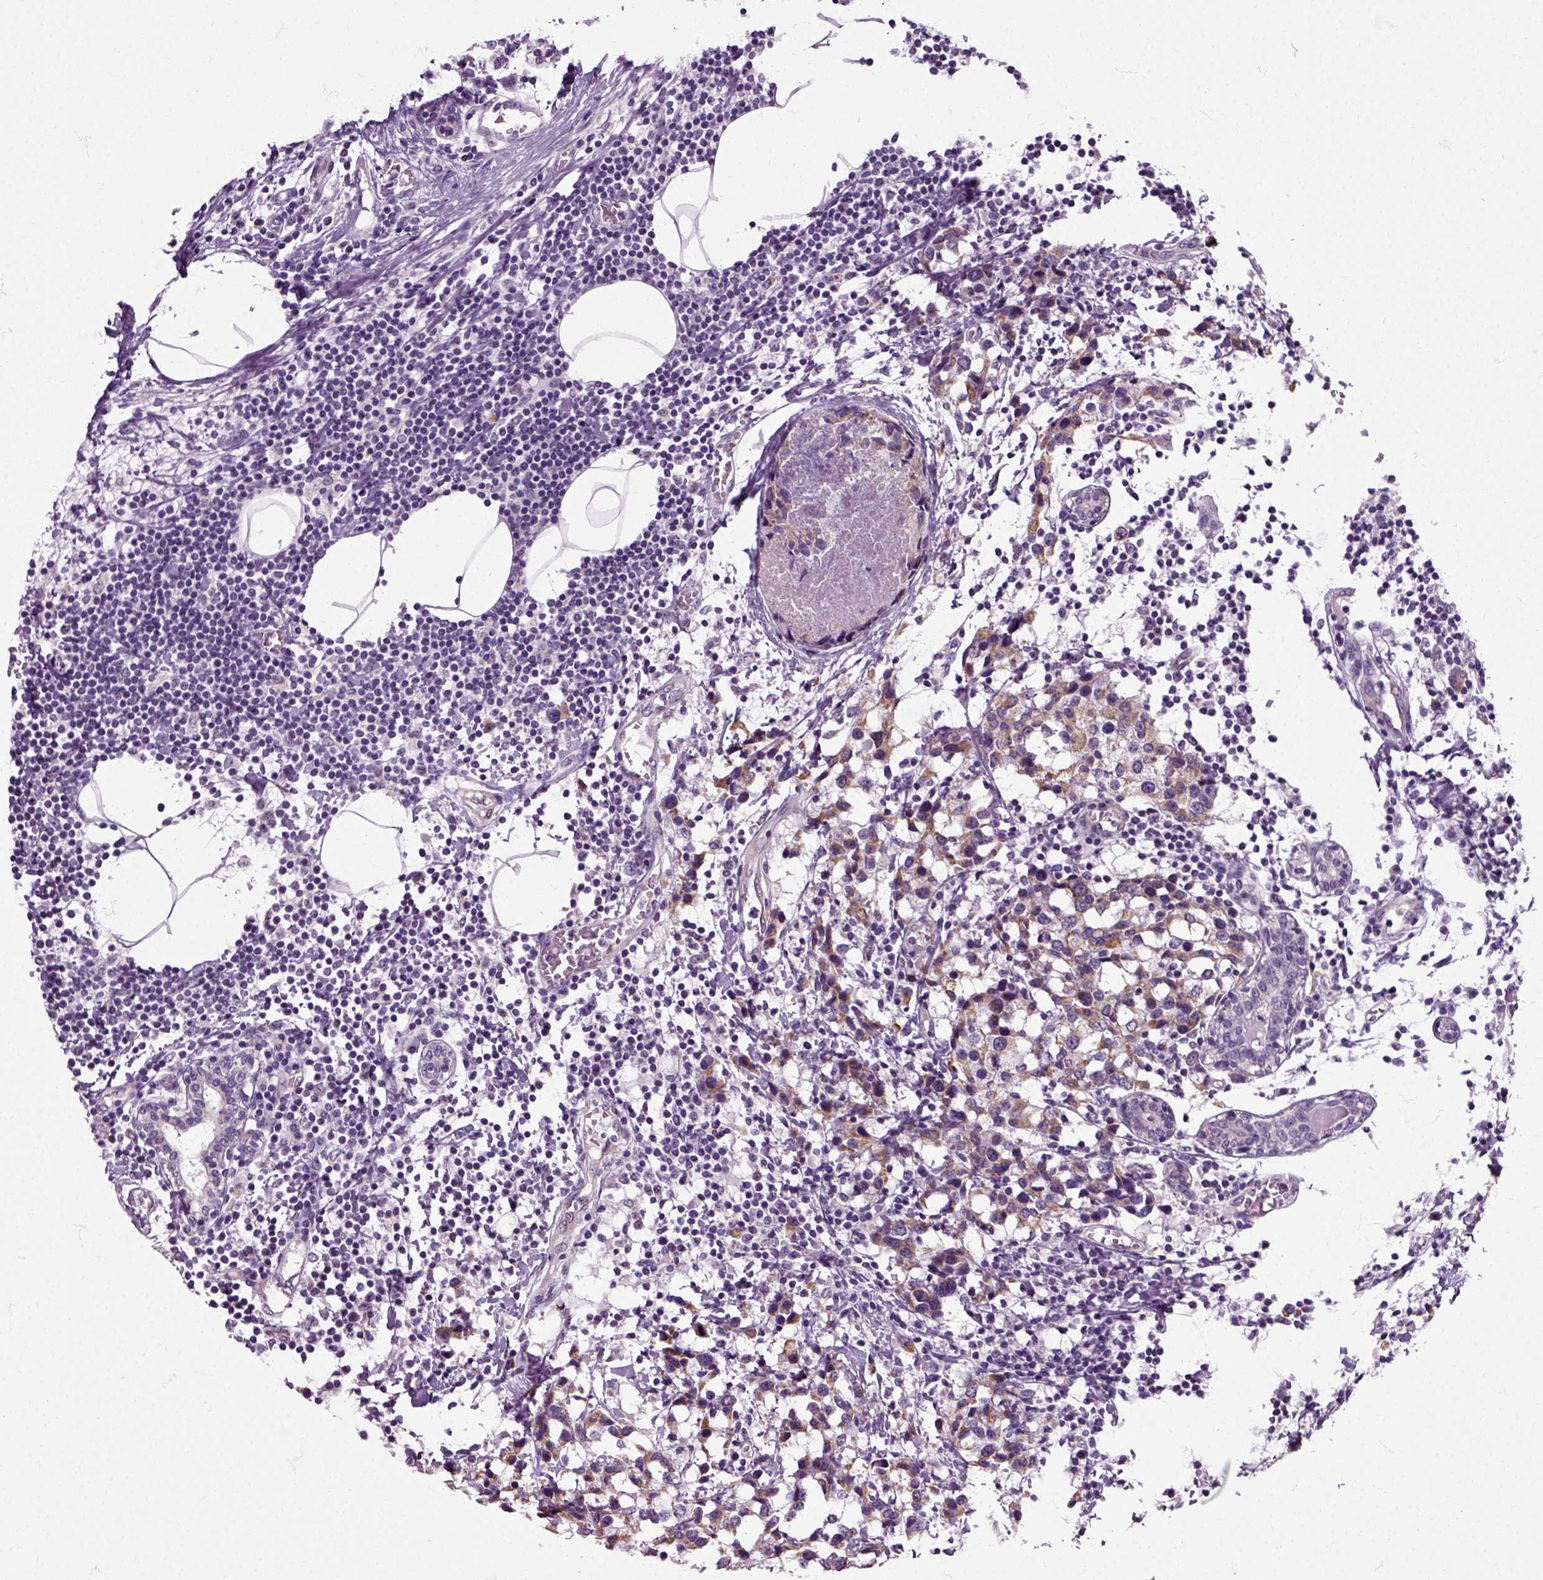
{"staining": {"intensity": "moderate", "quantity": "<25%", "location": "cytoplasmic/membranous"}, "tissue": "breast cancer", "cell_type": "Tumor cells", "image_type": "cancer", "snomed": [{"axis": "morphology", "description": "Lobular carcinoma"}, {"axis": "topography", "description": "Breast"}], "caption": "Immunohistochemistry photomicrograph of neoplastic tissue: breast lobular carcinoma stained using immunohistochemistry displays low levels of moderate protein expression localized specifically in the cytoplasmic/membranous of tumor cells, appearing as a cytoplasmic/membranous brown color.", "gene": "HSPA2", "patient": {"sex": "female", "age": 59}}